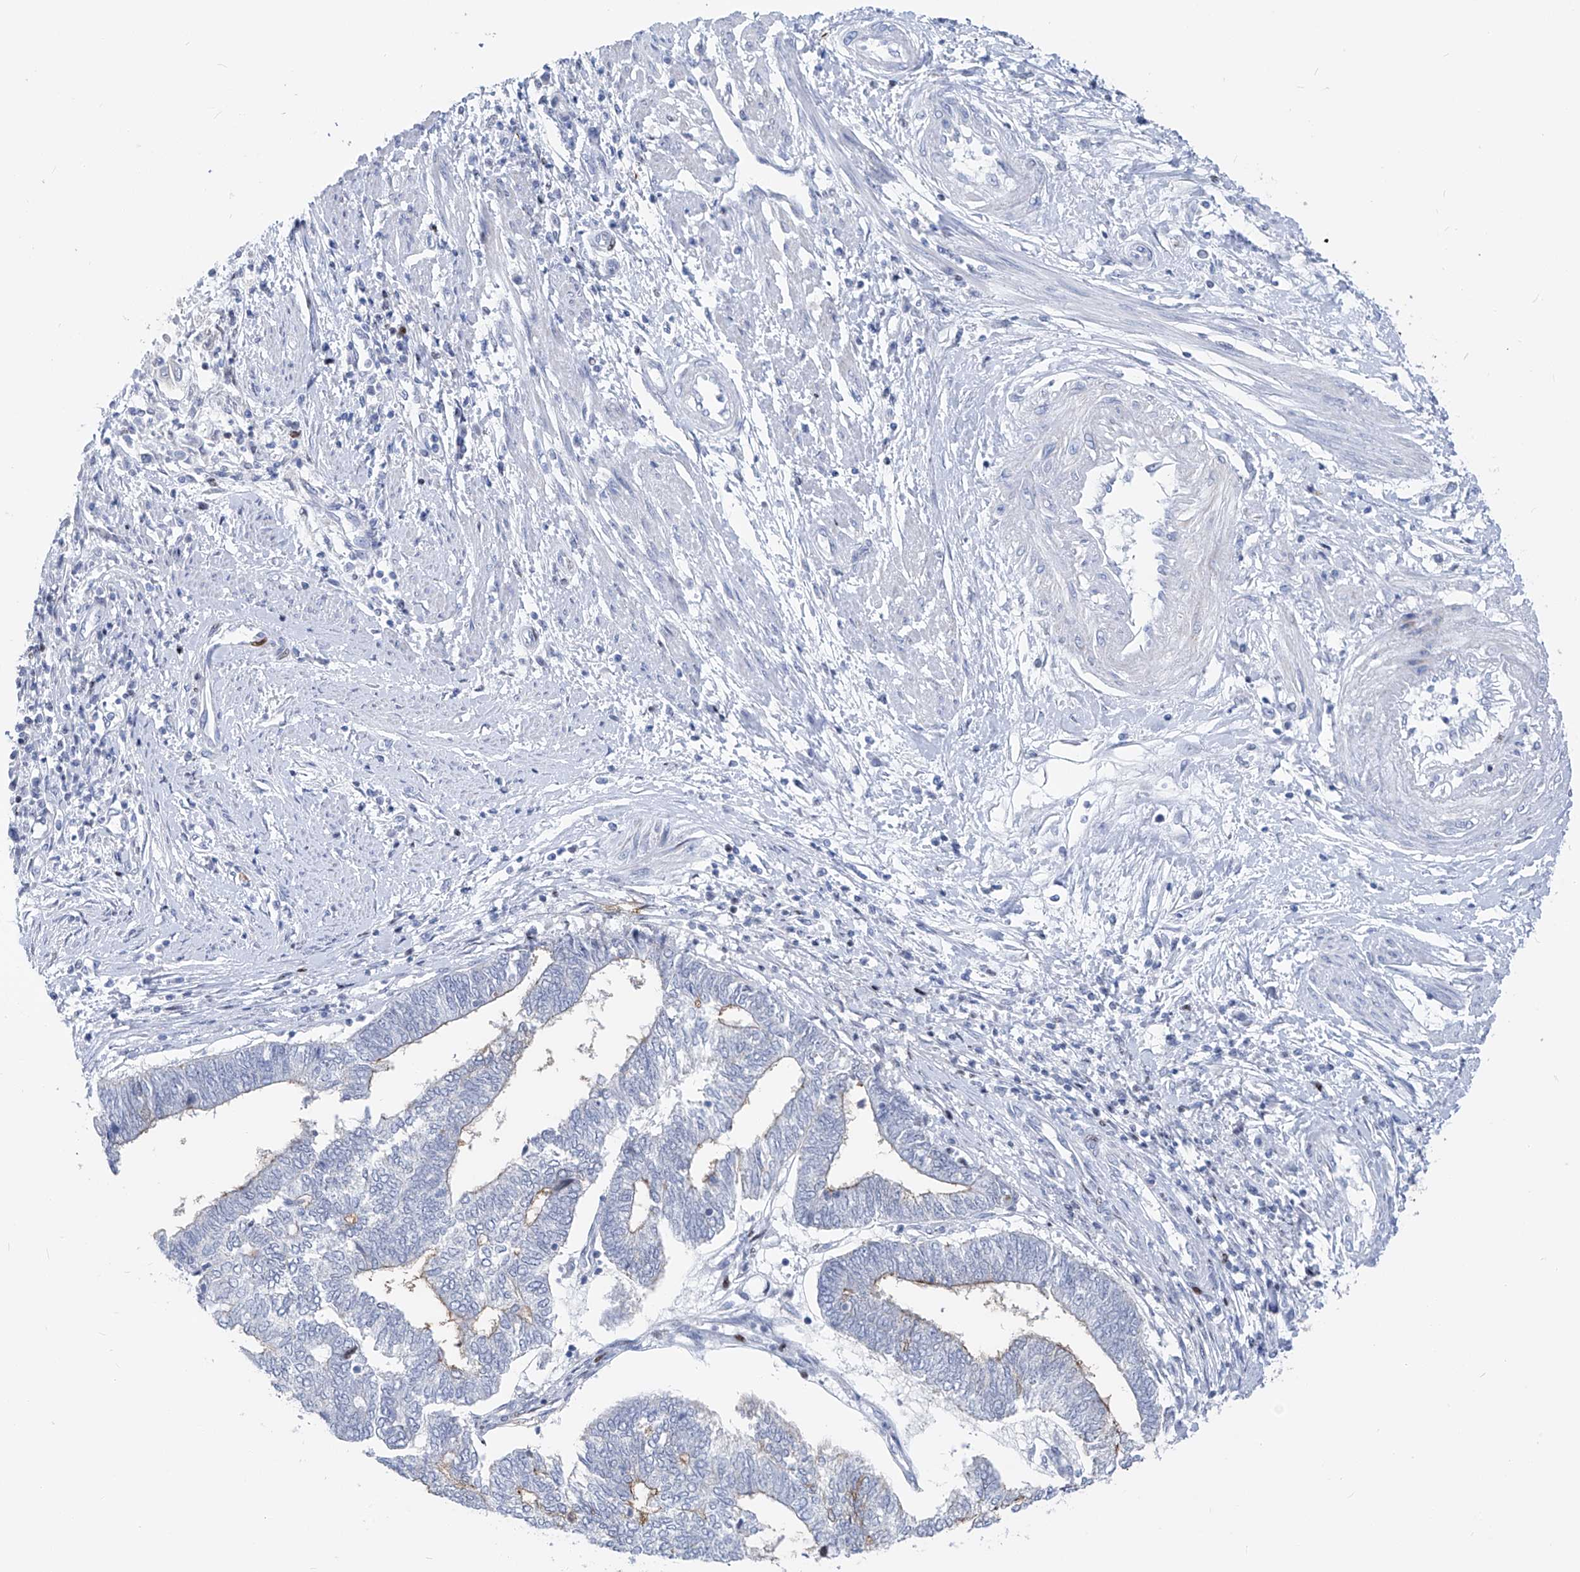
{"staining": {"intensity": "negative", "quantity": "none", "location": "none"}, "tissue": "endometrial cancer", "cell_type": "Tumor cells", "image_type": "cancer", "snomed": [{"axis": "morphology", "description": "Adenocarcinoma, NOS"}, {"axis": "topography", "description": "Uterus"}, {"axis": "topography", "description": "Endometrium"}], "caption": "Immunohistochemistry (IHC) image of neoplastic tissue: human endometrial cancer (adenocarcinoma) stained with DAB (3,3'-diaminobenzidine) exhibits no significant protein expression in tumor cells. Nuclei are stained in blue.", "gene": "FRS3", "patient": {"sex": "female", "age": 70}}